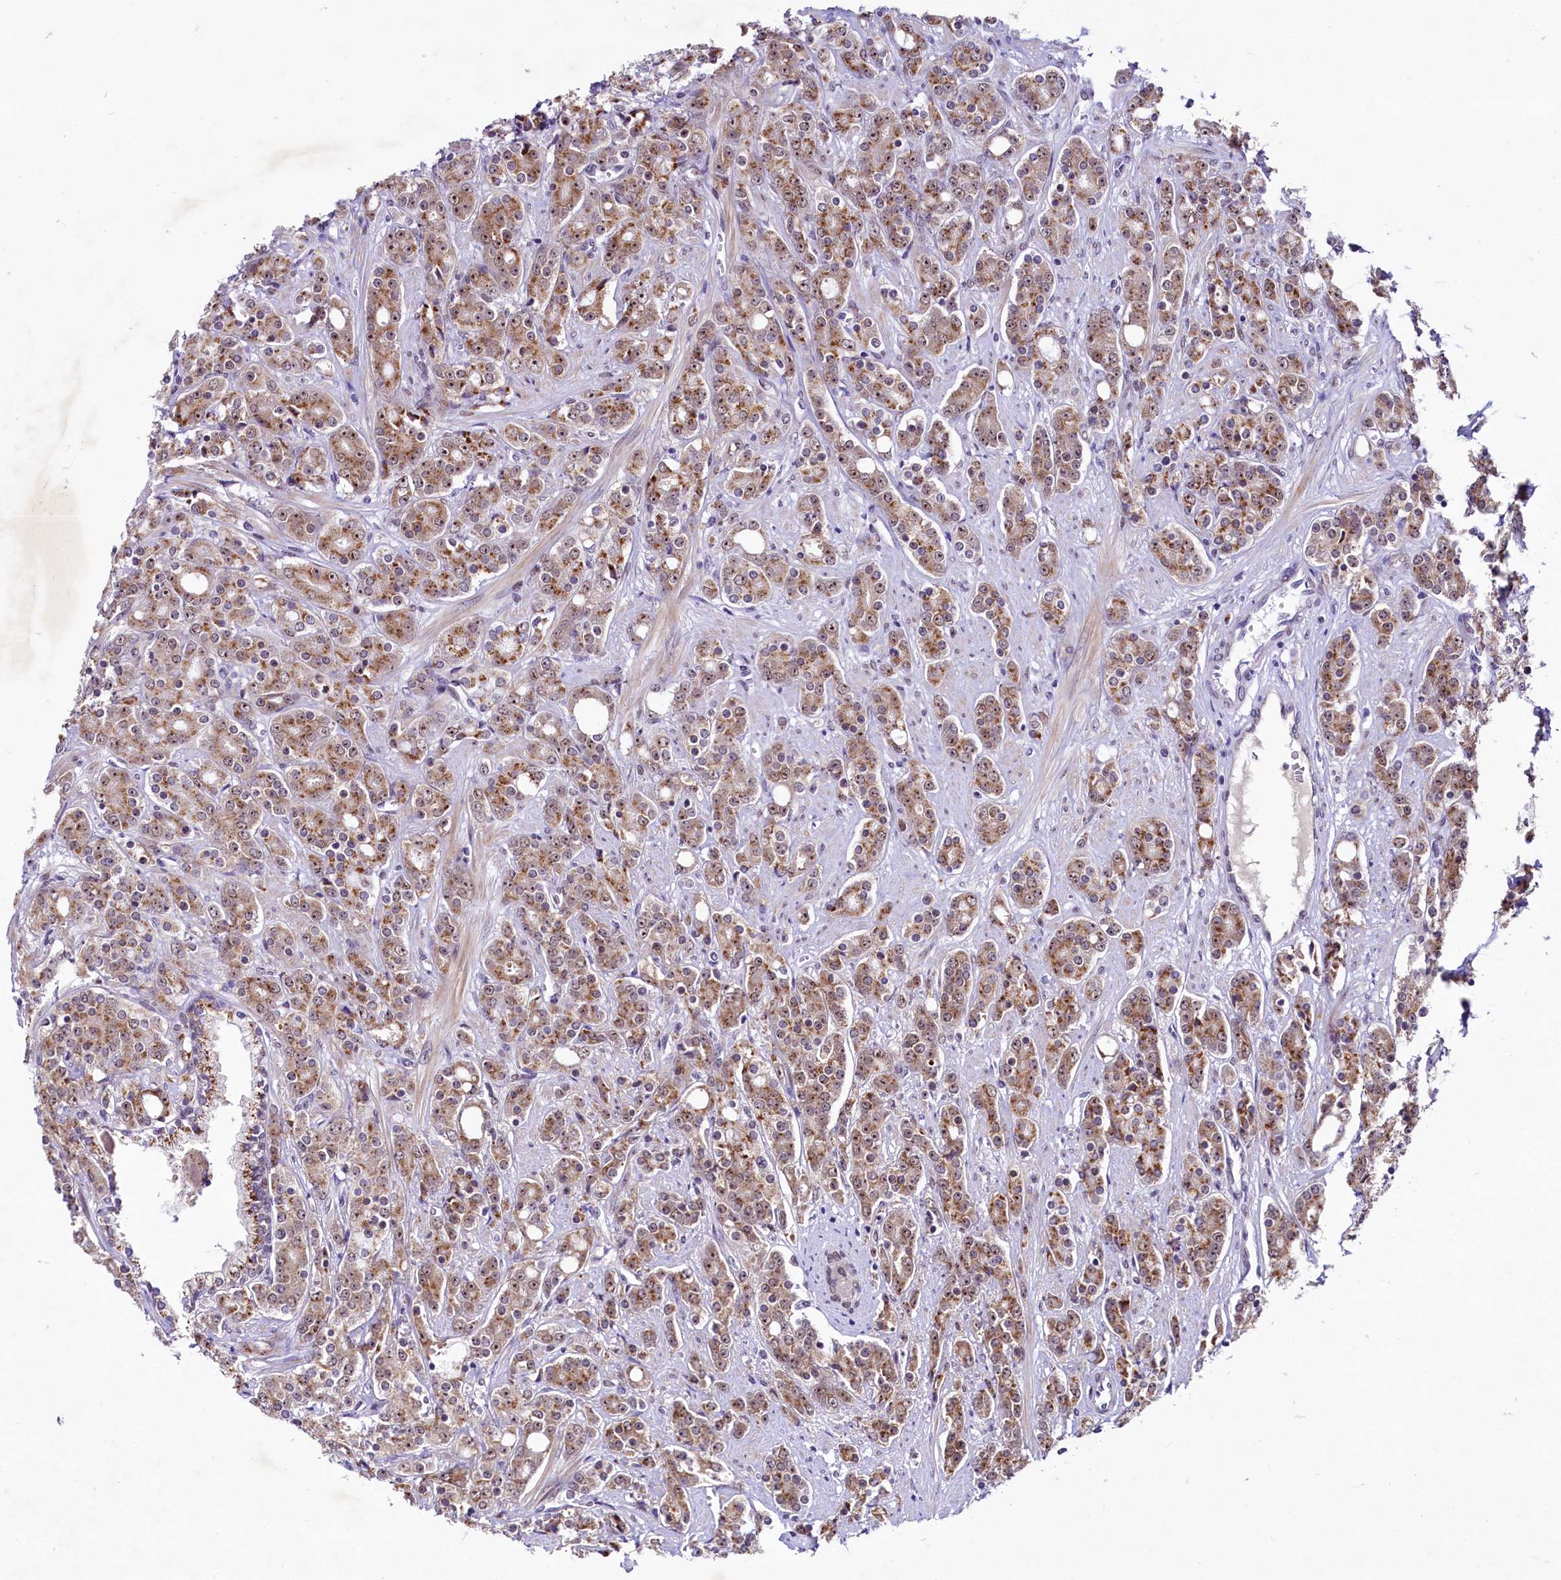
{"staining": {"intensity": "moderate", "quantity": ">75%", "location": "cytoplasmic/membranous,nuclear"}, "tissue": "prostate cancer", "cell_type": "Tumor cells", "image_type": "cancer", "snomed": [{"axis": "morphology", "description": "Adenocarcinoma, High grade"}, {"axis": "topography", "description": "Prostate"}], "caption": "A brown stain shows moderate cytoplasmic/membranous and nuclear positivity of a protein in human prostate high-grade adenocarcinoma tumor cells.", "gene": "LEUTX", "patient": {"sex": "male", "age": 62}}